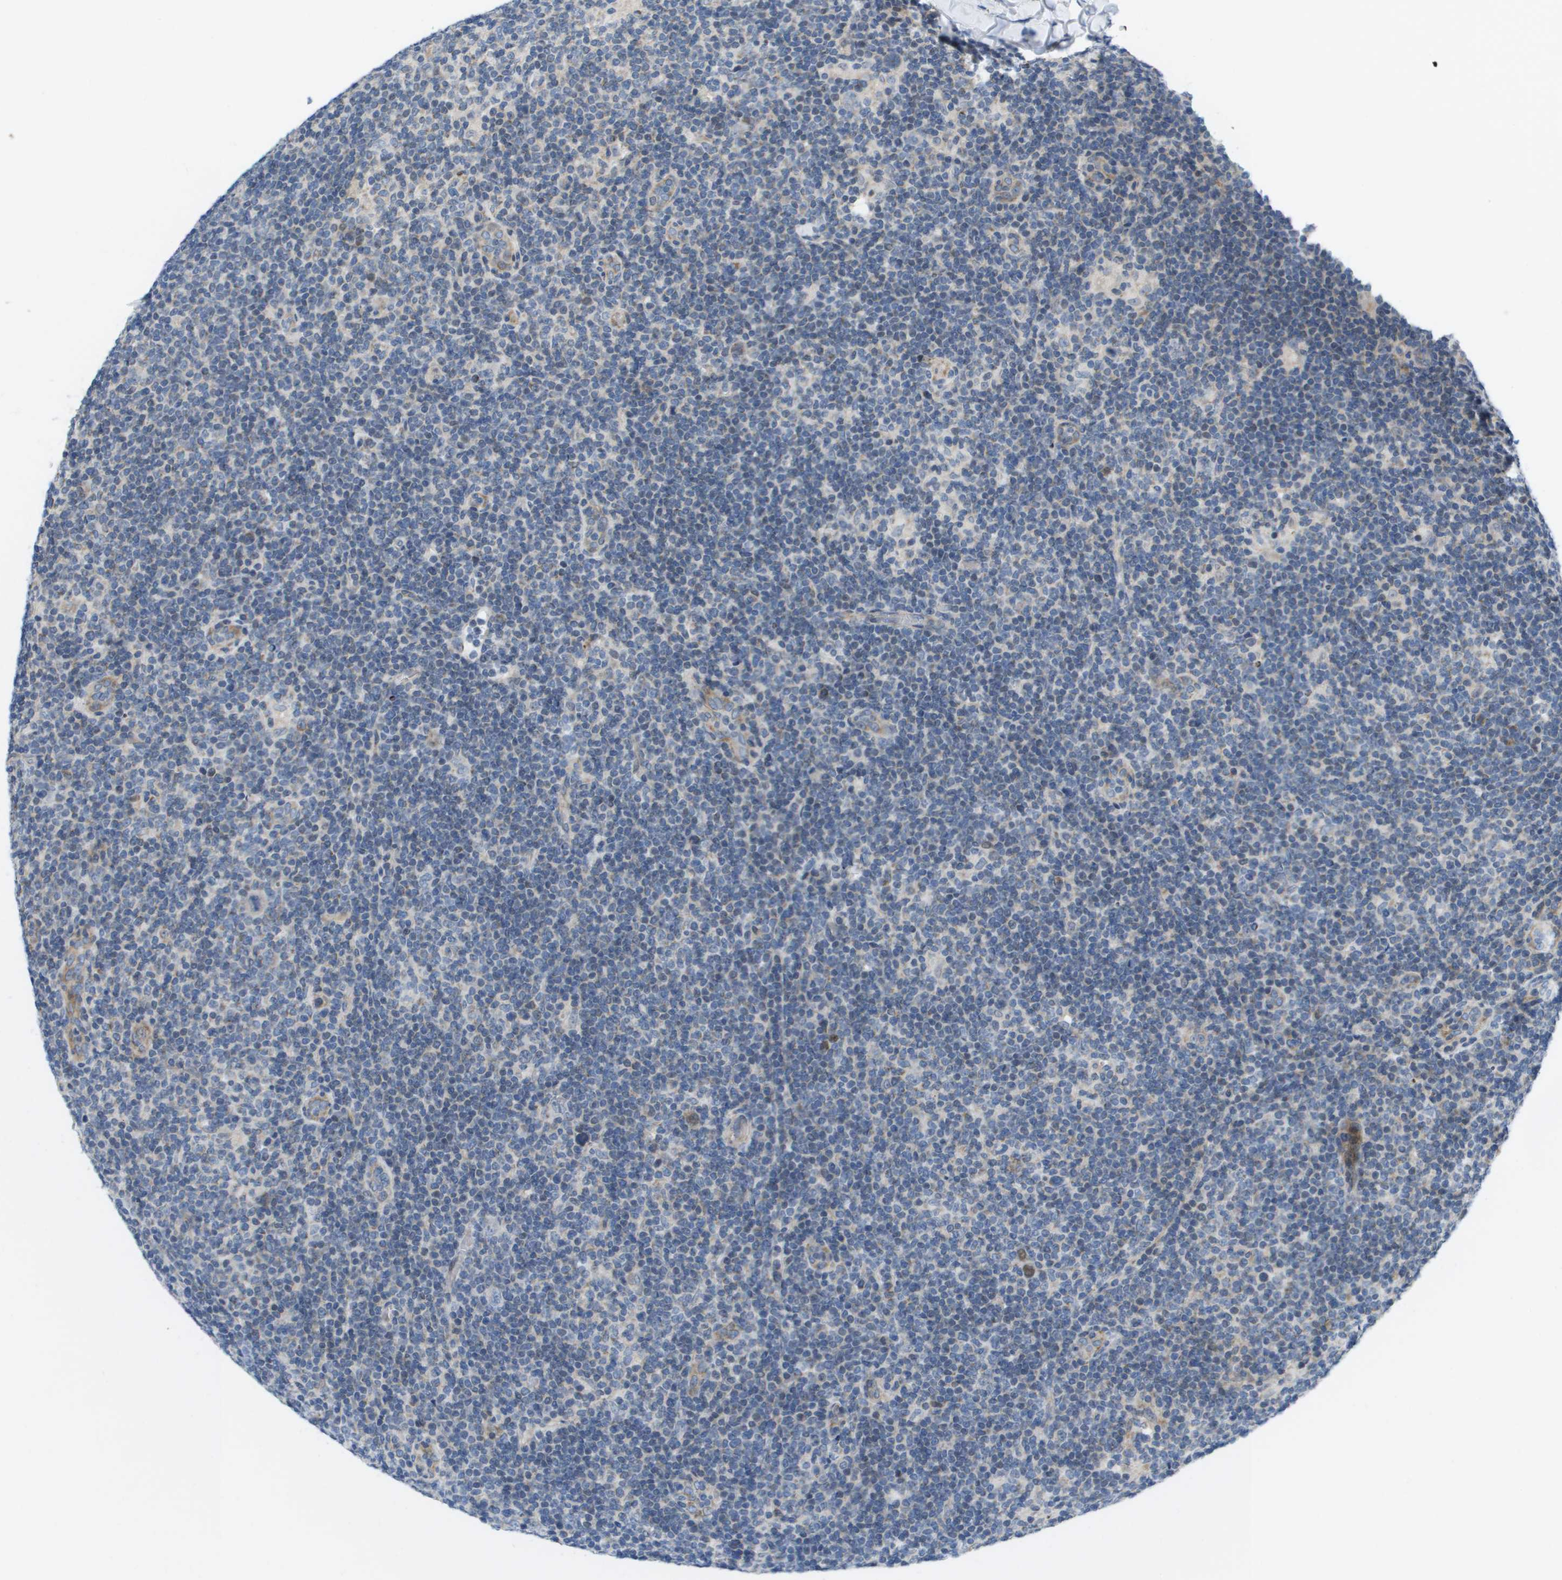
{"staining": {"intensity": "weak", "quantity": "<25%", "location": "cytoplasmic/membranous"}, "tissue": "lymphoma", "cell_type": "Tumor cells", "image_type": "cancer", "snomed": [{"axis": "morphology", "description": "Hodgkin's disease, NOS"}, {"axis": "topography", "description": "Lymph node"}], "caption": "Immunohistochemistry histopathology image of human Hodgkin's disease stained for a protein (brown), which displays no staining in tumor cells. (DAB IHC, high magnification).", "gene": "KRT23", "patient": {"sex": "female", "age": 57}}